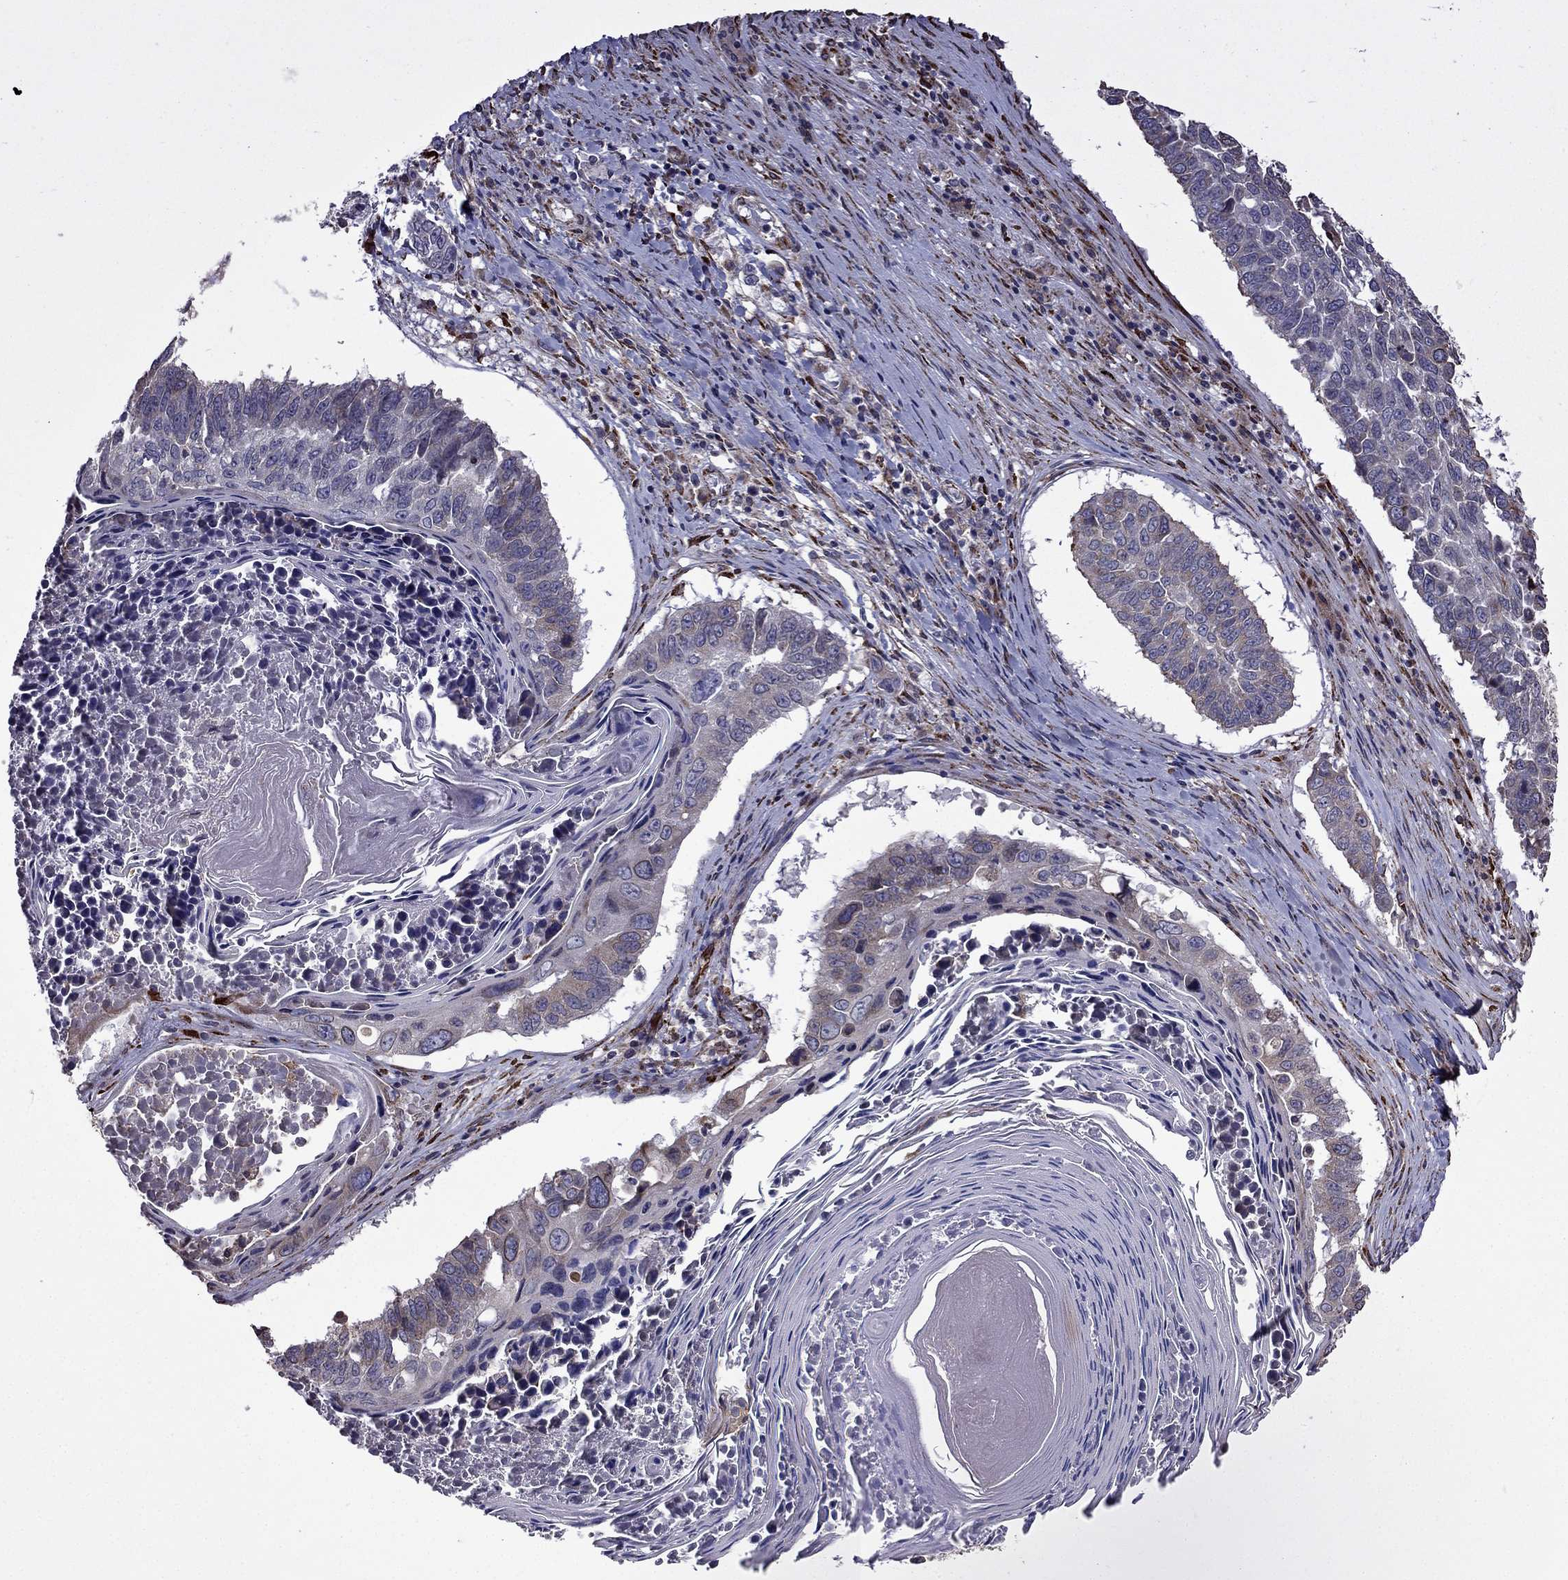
{"staining": {"intensity": "weak", "quantity": "<25%", "location": "cytoplasmic/membranous"}, "tissue": "lung cancer", "cell_type": "Tumor cells", "image_type": "cancer", "snomed": [{"axis": "morphology", "description": "Squamous cell carcinoma, NOS"}, {"axis": "topography", "description": "Lung"}], "caption": "A photomicrograph of squamous cell carcinoma (lung) stained for a protein exhibits no brown staining in tumor cells.", "gene": "IKBIP", "patient": {"sex": "male", "age": 73}}